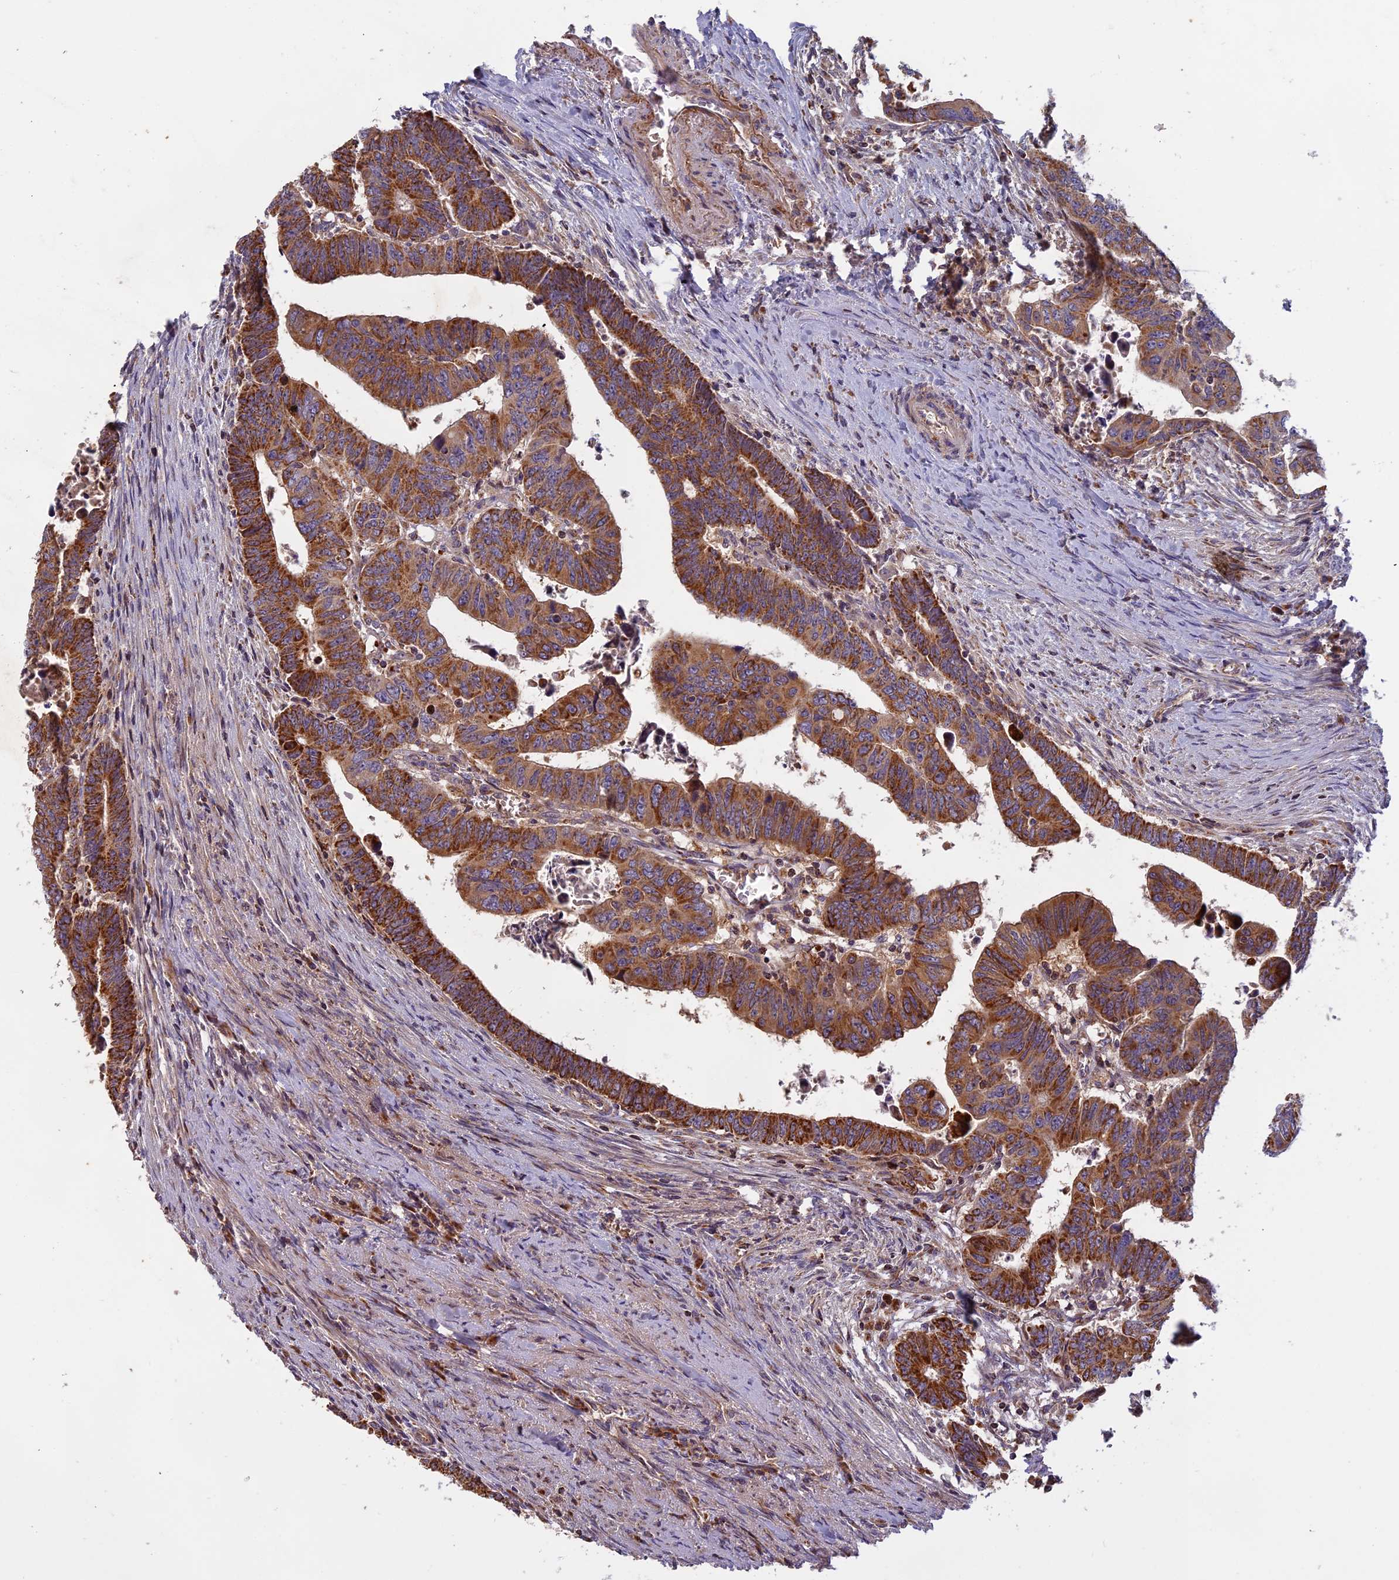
{"staining": {"intensity": "moderate", "quantity": ">75%", "location": "cytoplasmic/membranous"}, "tissue": "colorectal cancer", "cell_type": "Tumor cells", "image_type": "cancer", "snomed": [{"axis": "morphology", "description": "Normal tissue, NOS"}, {"axis": "morphology", "description": "Adenocarcinoma, NOS"}, {"axis": "topography", "description": "Rectum"}], "caption": "Colorectal cancer (adenocarcinoma) stained with a brown dye shows moderate cytoplasmic/membranous positive positivity in about >75% of tumor cells.", "gene": "EDAR", "patient": {"sex": "female", "age": 65}}